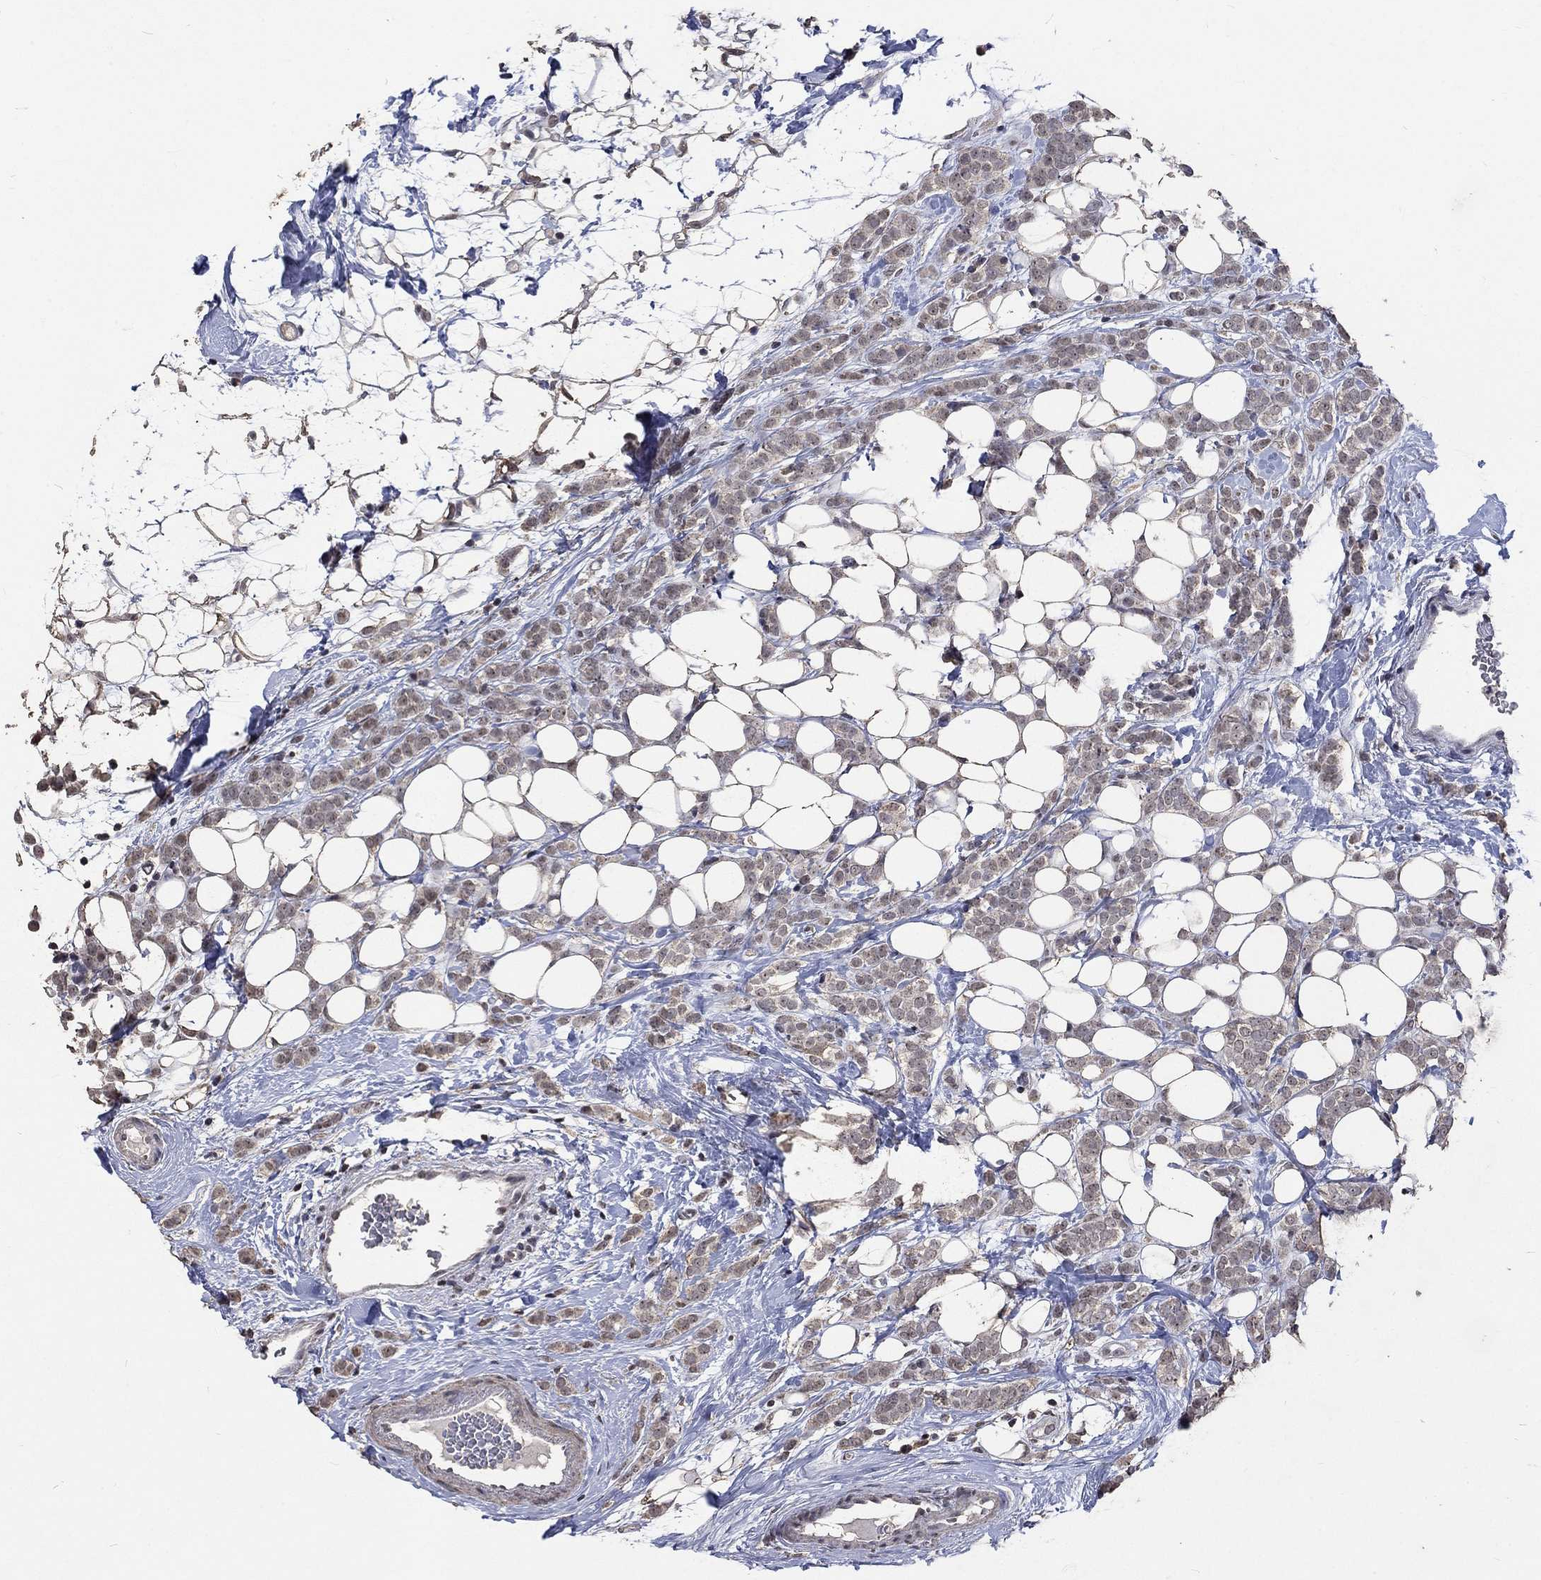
{"staining": {"intensity": "negative", "quantity": "none", "location": "none"}, "tissue": "breast cancer", "cell_type": "Tumor cells", "image_type": "cancer", "snomed": [{"axis": "morphology", "description": "Lobular carcinoma"}, {"axis": "topography", "description": "Breast"}], "caption": "An image of human breast cancer is negative for staining in tumor cells.", "gene": "SPATA33", "patient": {"sex": "female", "age": 49}}